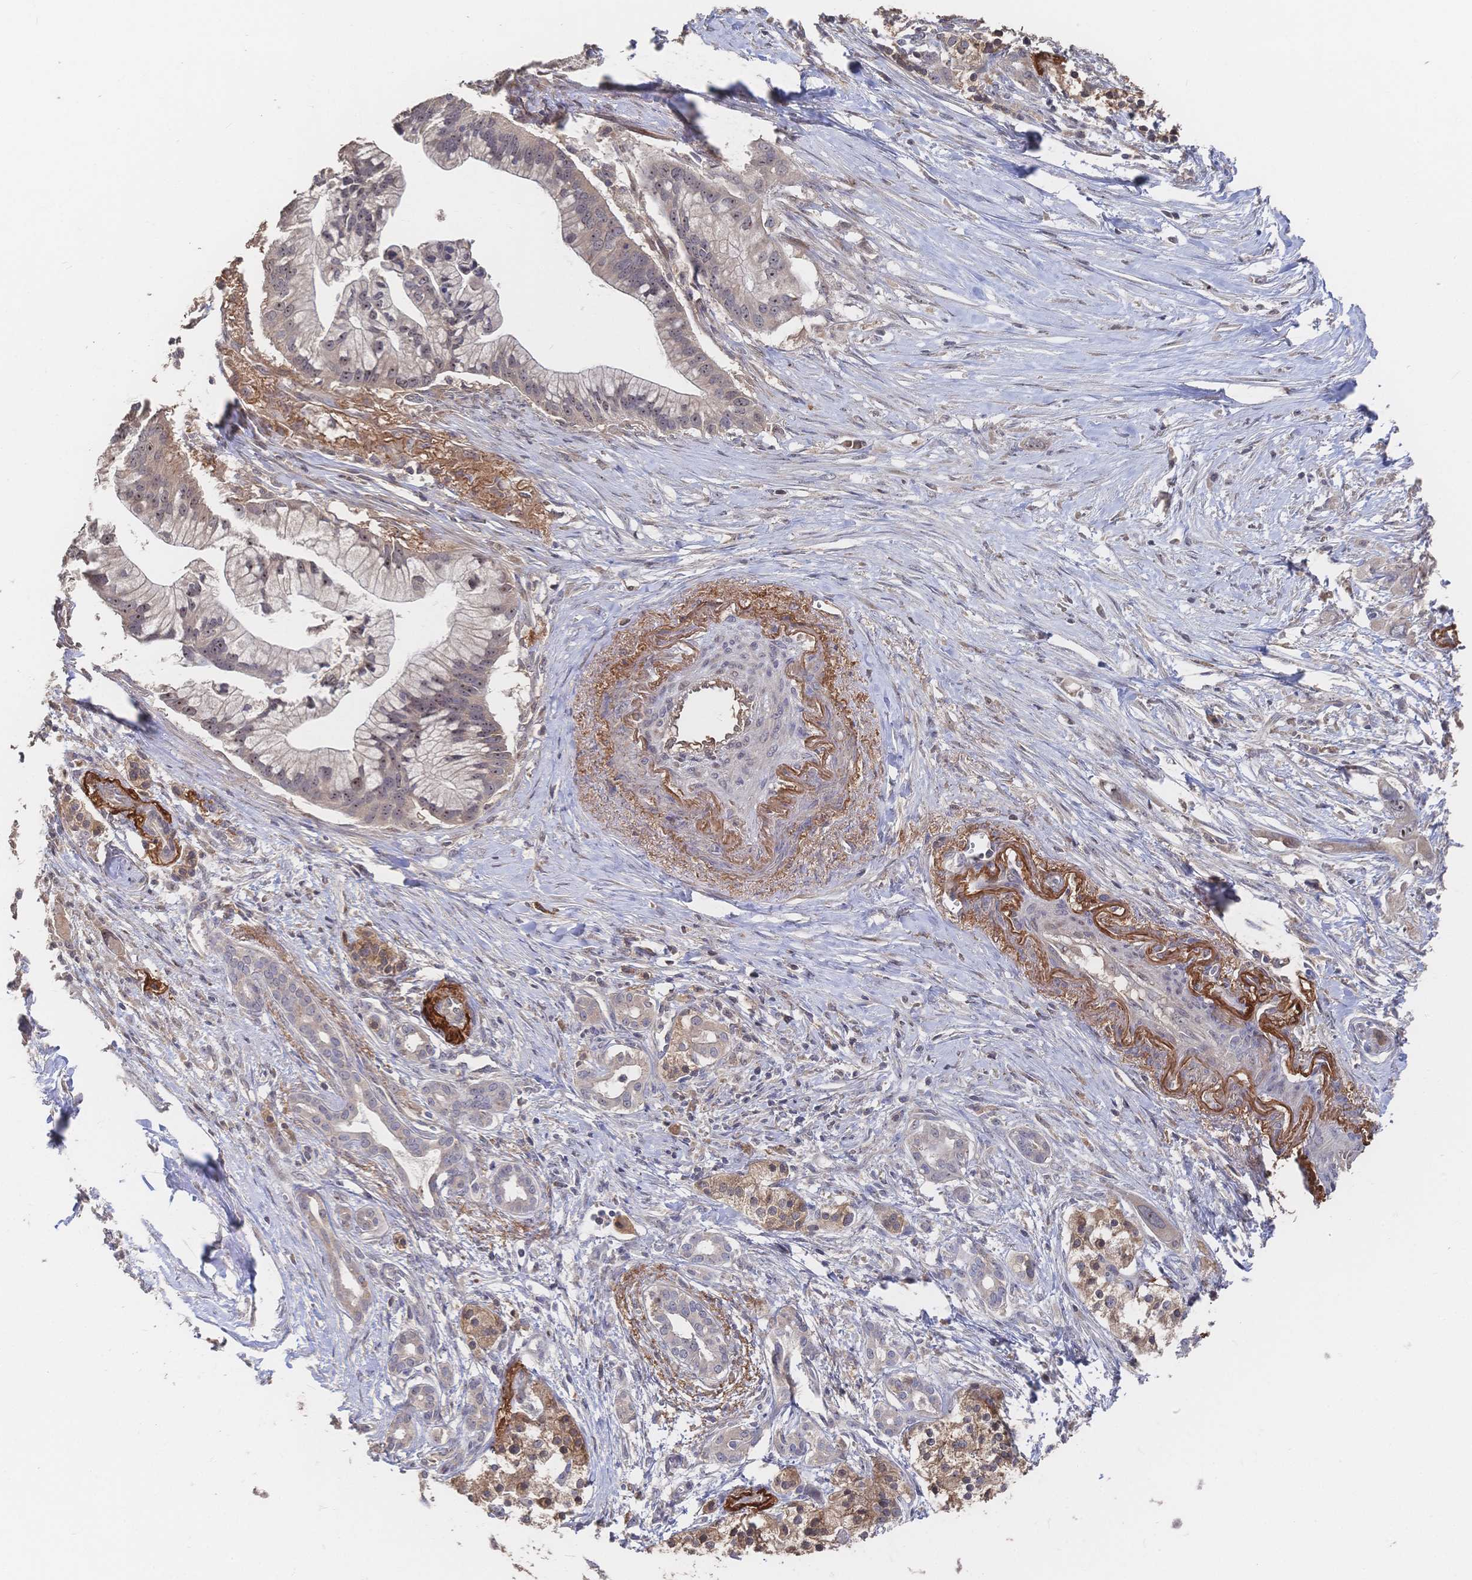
{"staining": {"intensity": "weak", "quantity": "25%-75%", "location": "nuclear"}, "tissue": "pancreatic cancer", "cell_type": "Tumor cells", "image_type": "cancer", "snomed": [{"axis": "morphology", "description": "Adenocarcinoma, NOS"}, {"axis": "topography", "description": "Pancreas"}], "caption": "A low amount of weak nuclear staining is appreciated in about 25%-75% of tumor cells in pancreatic adenocarcinoma tissue.", "gene": "DNAJA4", "patient": {"sex": "male", "age": 68}}